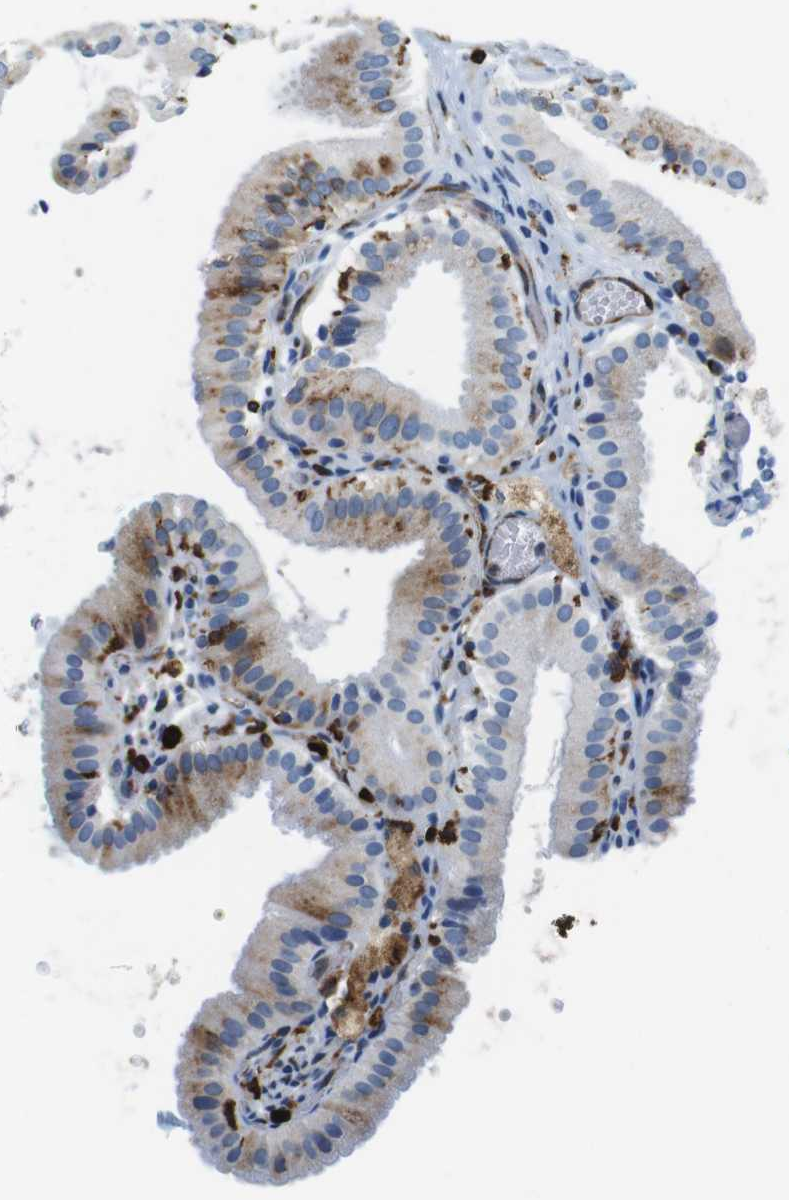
{"staining": {"intensity": "moderate", "quantity": "25%-75%", "location": "cytoplasmic/membranous"}, "tissue": "gallbladder", "cell_type": "Glandular cells", "image_type": "normal", "snomed": [{"axis": "morphology", "description": "Normal tissue, NOS"}, {"axis": "topography", "description": "Gallbladder"}], "caption": "Protein staining displays moderate cytoplasmic/membranous staining in approximately 25%-75% of glandular cells in normal gallbladder.", "gene": "CIITA", "patient": {"sex": "male", "age": 54}}